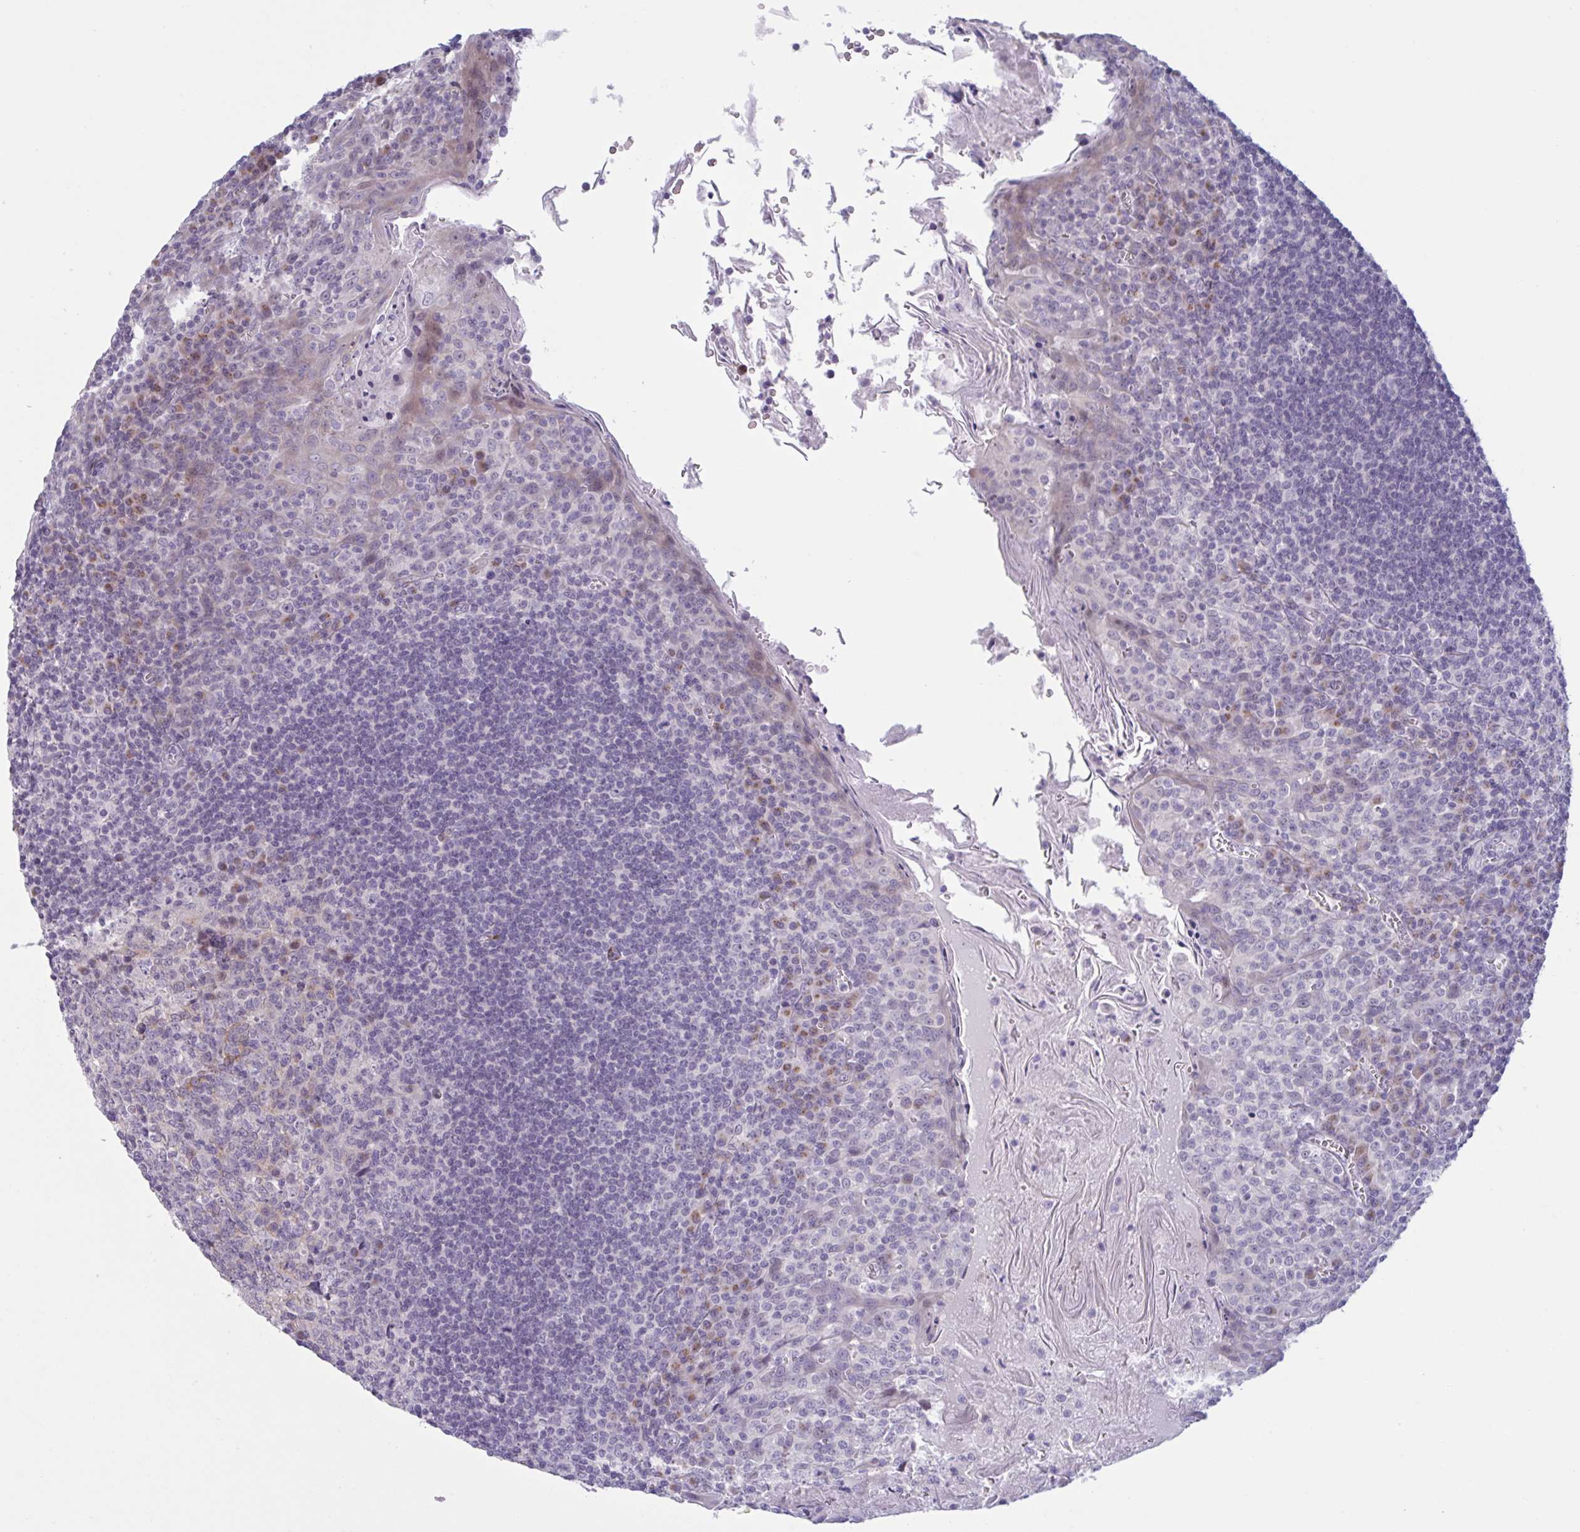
{"staining": {"intensity": "negative", "quantity": "none", "location": "none"}, "tissue": "tonsil", "cell_type": "Germinal center cells", "image_type": "normal", "snomed": [{"axis": "morphology", "description": "Normal tissue, NOS"}, {"axis": "topography", "description": "Tonsil"}], "caption": "Immunohistochemistry (IHC) of benign human tonsil displays no expression in germinal center cells.", "gene": "HSD11B2", "patient": {"sex": "male", "age": 27}}